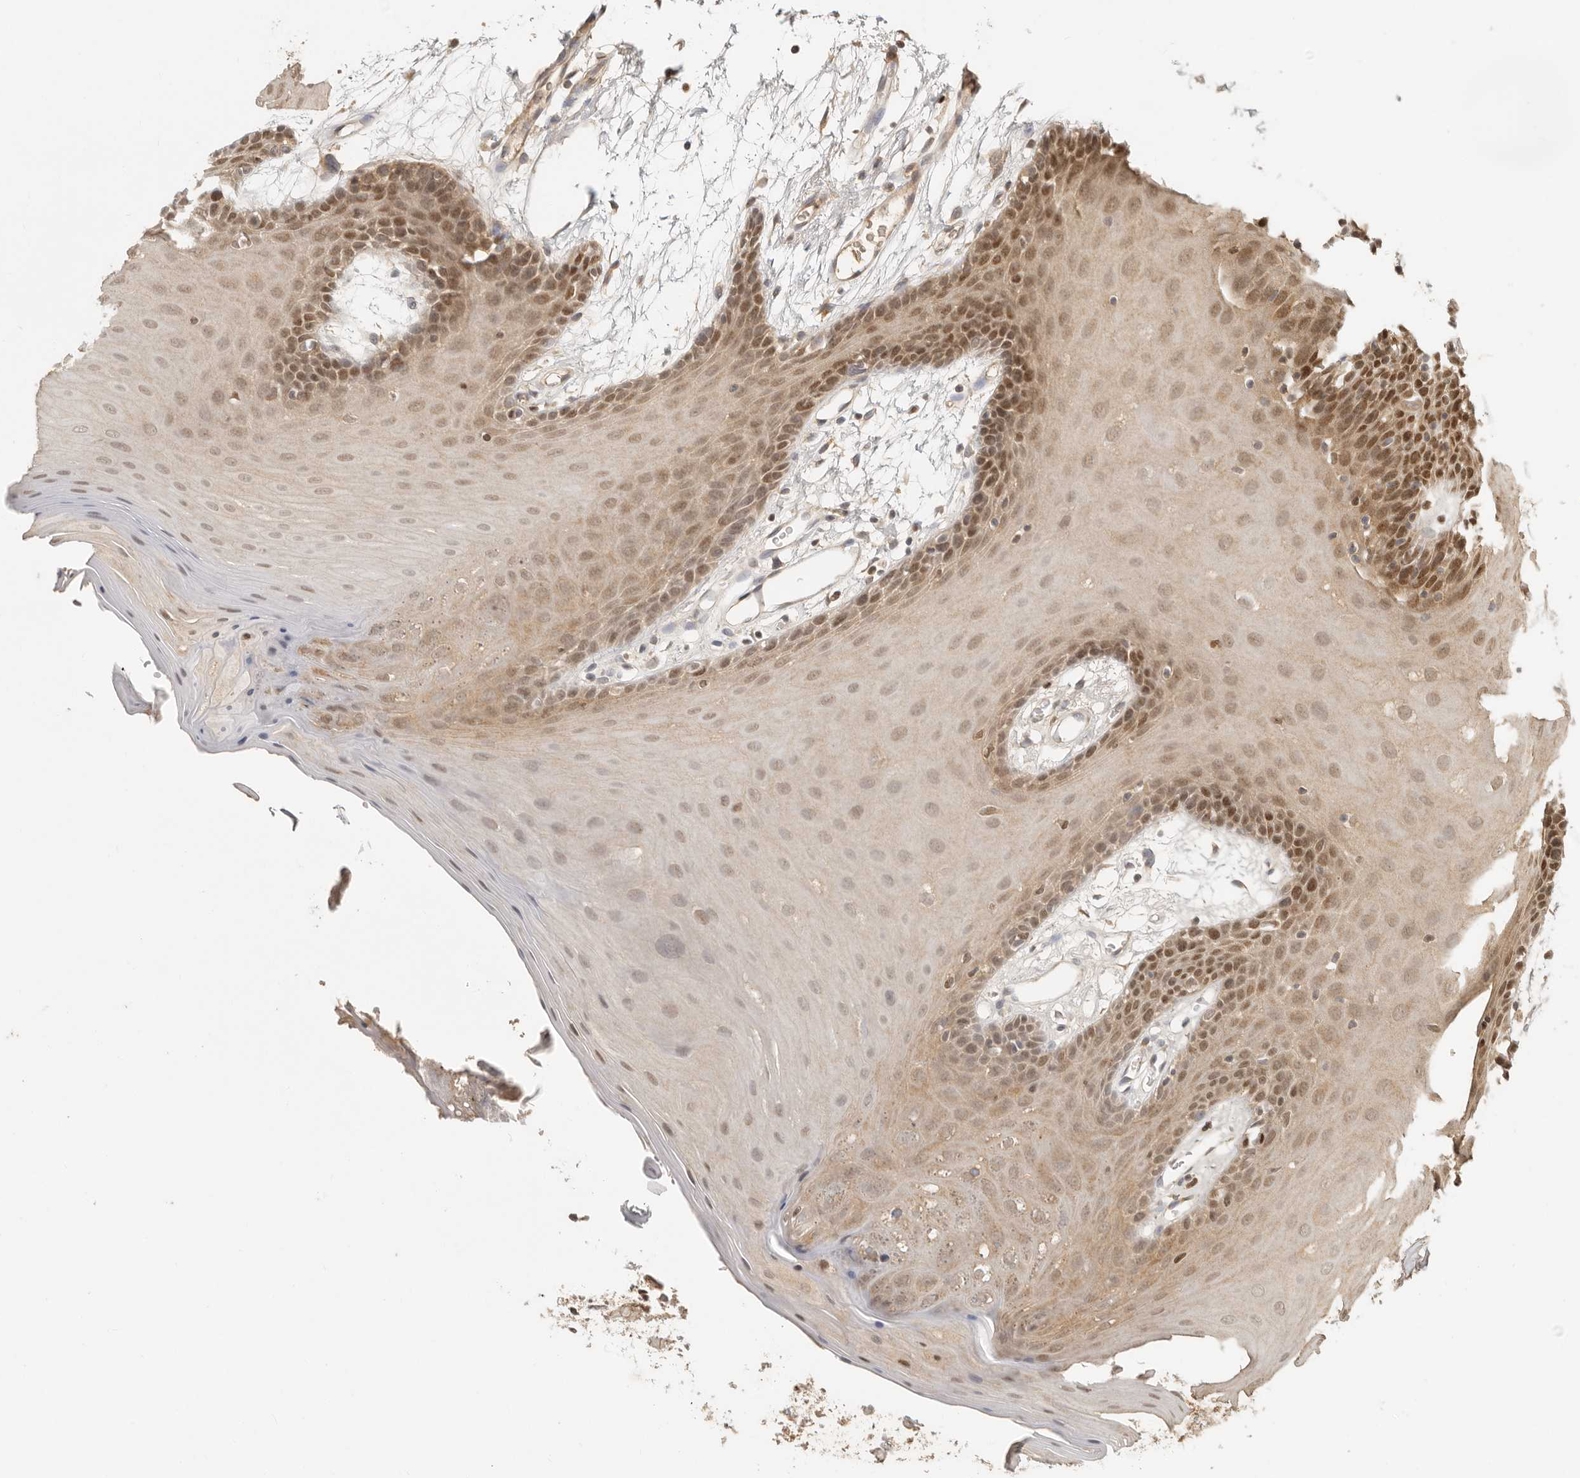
{"staining": {"intensity": "moderate", "quantity": "25%-75%", "location": "nuclear"}, "tissue": "oral mucosa", "cell_type": "Squamous epithelial cells", "image_type": "normal", "snomed": [{"axis": "morphology", "description": "Normal tissue, NOS"}, {"axis": "morphology", "description": "Squamous cell carcinoma, NOS"}, {"axis": "topography", "description": "Skeletal muscle"}, {"axis": "topography", "description": "Oral tissue"}, {"axis": "topography", "description": "Salivary gland"}, {"axis": "topography", "description": "Head-Neck"}], "caption": "A histopathology image of oral mucosa stained for a protein exhibits moderate nuclear brown staining in squamous epithelial cells. (brown staining indicates protein expression, while blue staining denotes nuclei).", "gene": "PSMA5", "patient": {"sex": "male", "age": 54}}